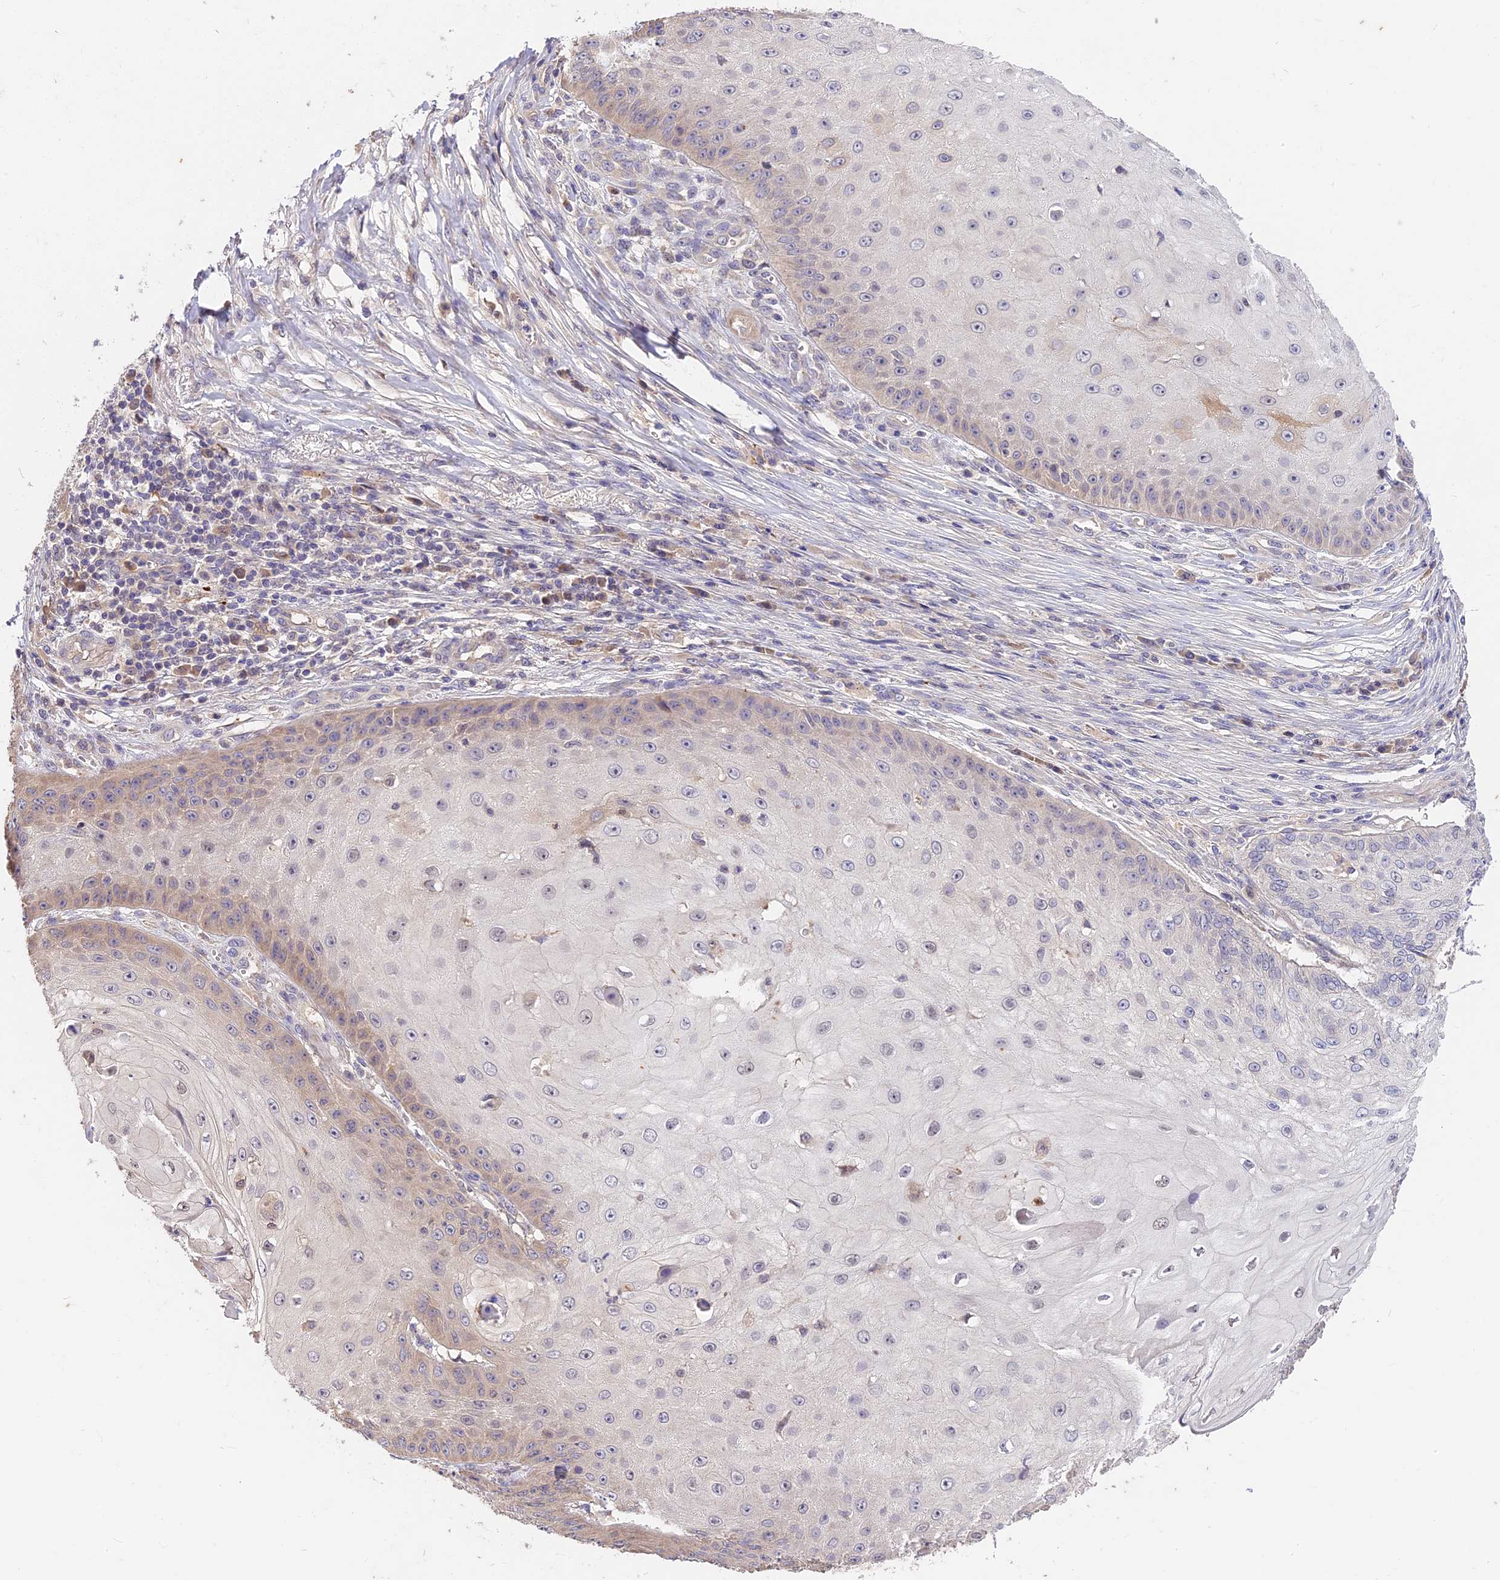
{"staining": {"intensity": "moderate", "quantity": "<25%", "location": "cytoplasmic/membranous"}, "tissue": "skin cancer", "cell_type": "Tumor cells", "image_type": "cancer", "snomed": [{"axis": "morphology", "description": "Squamous cell carcinoma, NOS"}, {"axis": "topography", "description": "Skin"}], "caption": "Squamous cell carcinoma (skin) stained with a protein marker reveals moderate staining in tumor cells.", "gene": "BSCL2", "patient": {"sex": "male", "age": 70}}